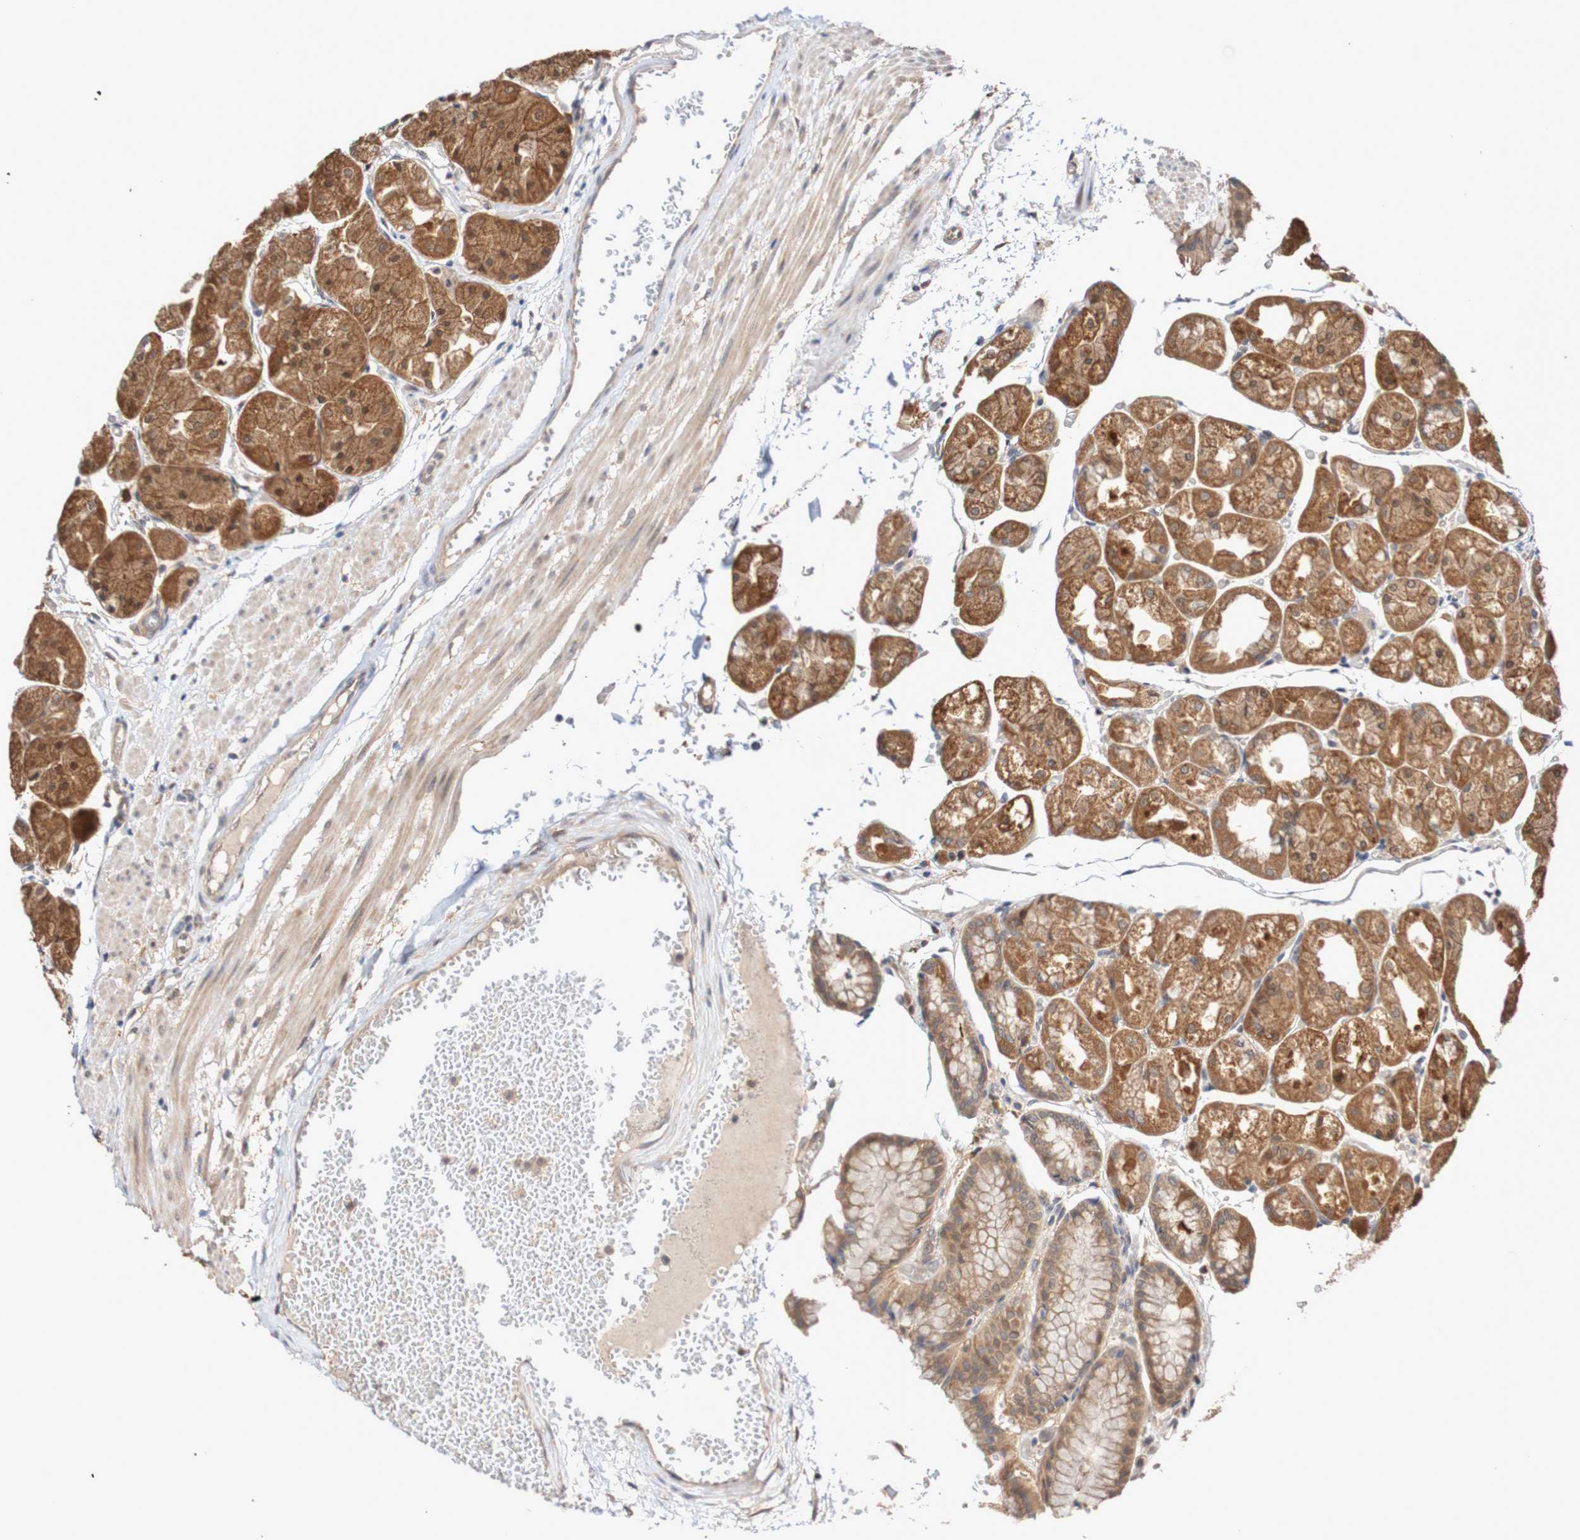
{"staining": {"intensity": "moderate", "quantity": ">75%", "location": "cytoplasmic/membranous"}, "tissue": "stomach", "cell_type": "Glandular cells", "image_type": "normal", "snomed": [{"axis": "morphology", "description": "Normal tissue, NOS"}, {"axis": "topography", "description": "Stomach, upper"}], "caption": "Protein expression analysis of unremarkable stomach exhibits moderate cytoplasmic/membranous positivity in about >75% of glandular cells.", "gene": "PHPT1", "patient": {"sex": "male", "age": 72}}